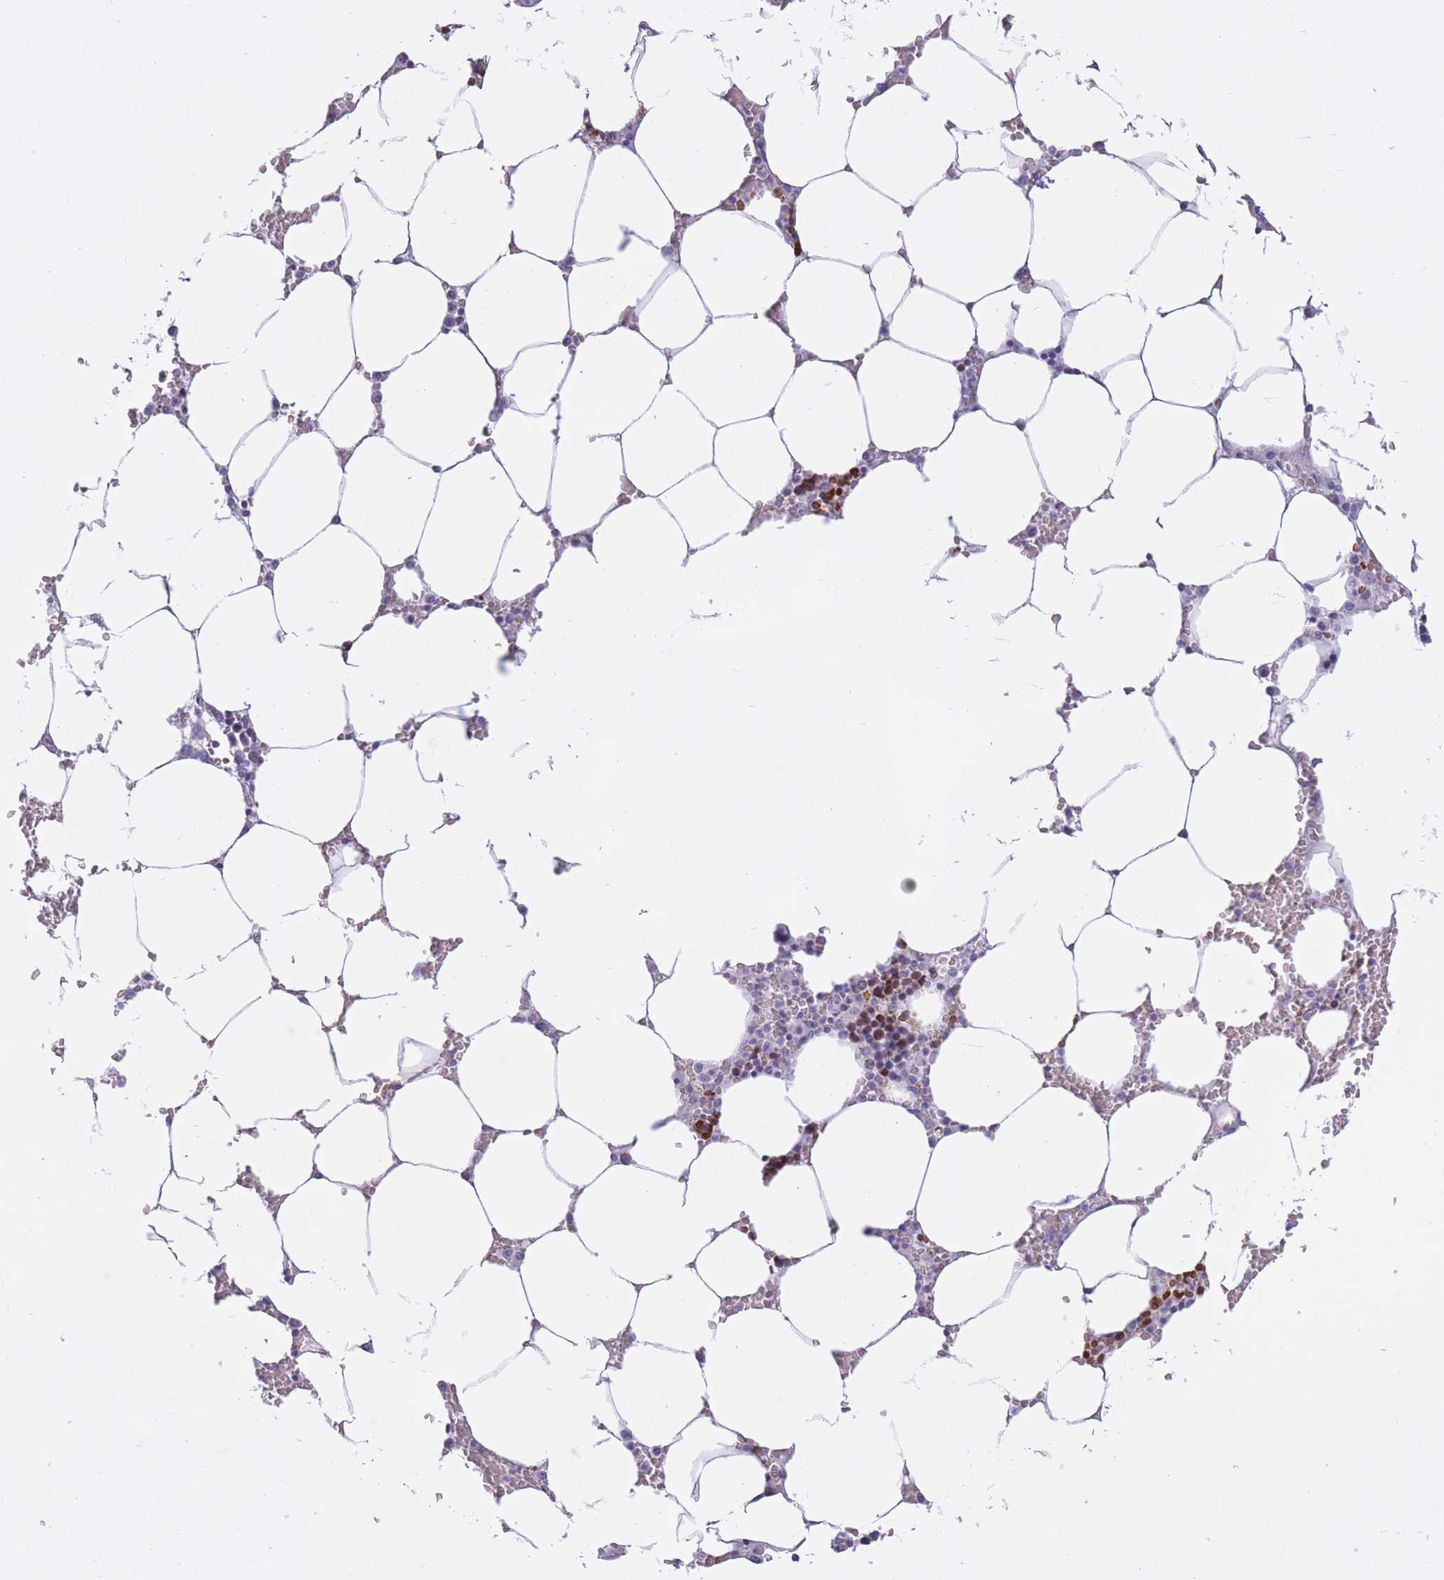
{"staining": {"intensity": "strong", "quantity": "25%-75%", "location": "cytoplasmic/membranous"}, "tissue": "bone marrow", "cell_type": "Hematopoietic cells", "image_type": "normal", "snomed": [{"axis": "morphology", "description": "Normal tissue, NOS"}, {"axis": "topography", "description": "Bone marrow"}], "caption": "The image shows staining of normal bone marrow, revealing strong cytoplasmic/membranous protein expression (brown color) within hematopoietic cells.", "gene": "OR7C1", "patient": {"sex": "male", "age": 70}}